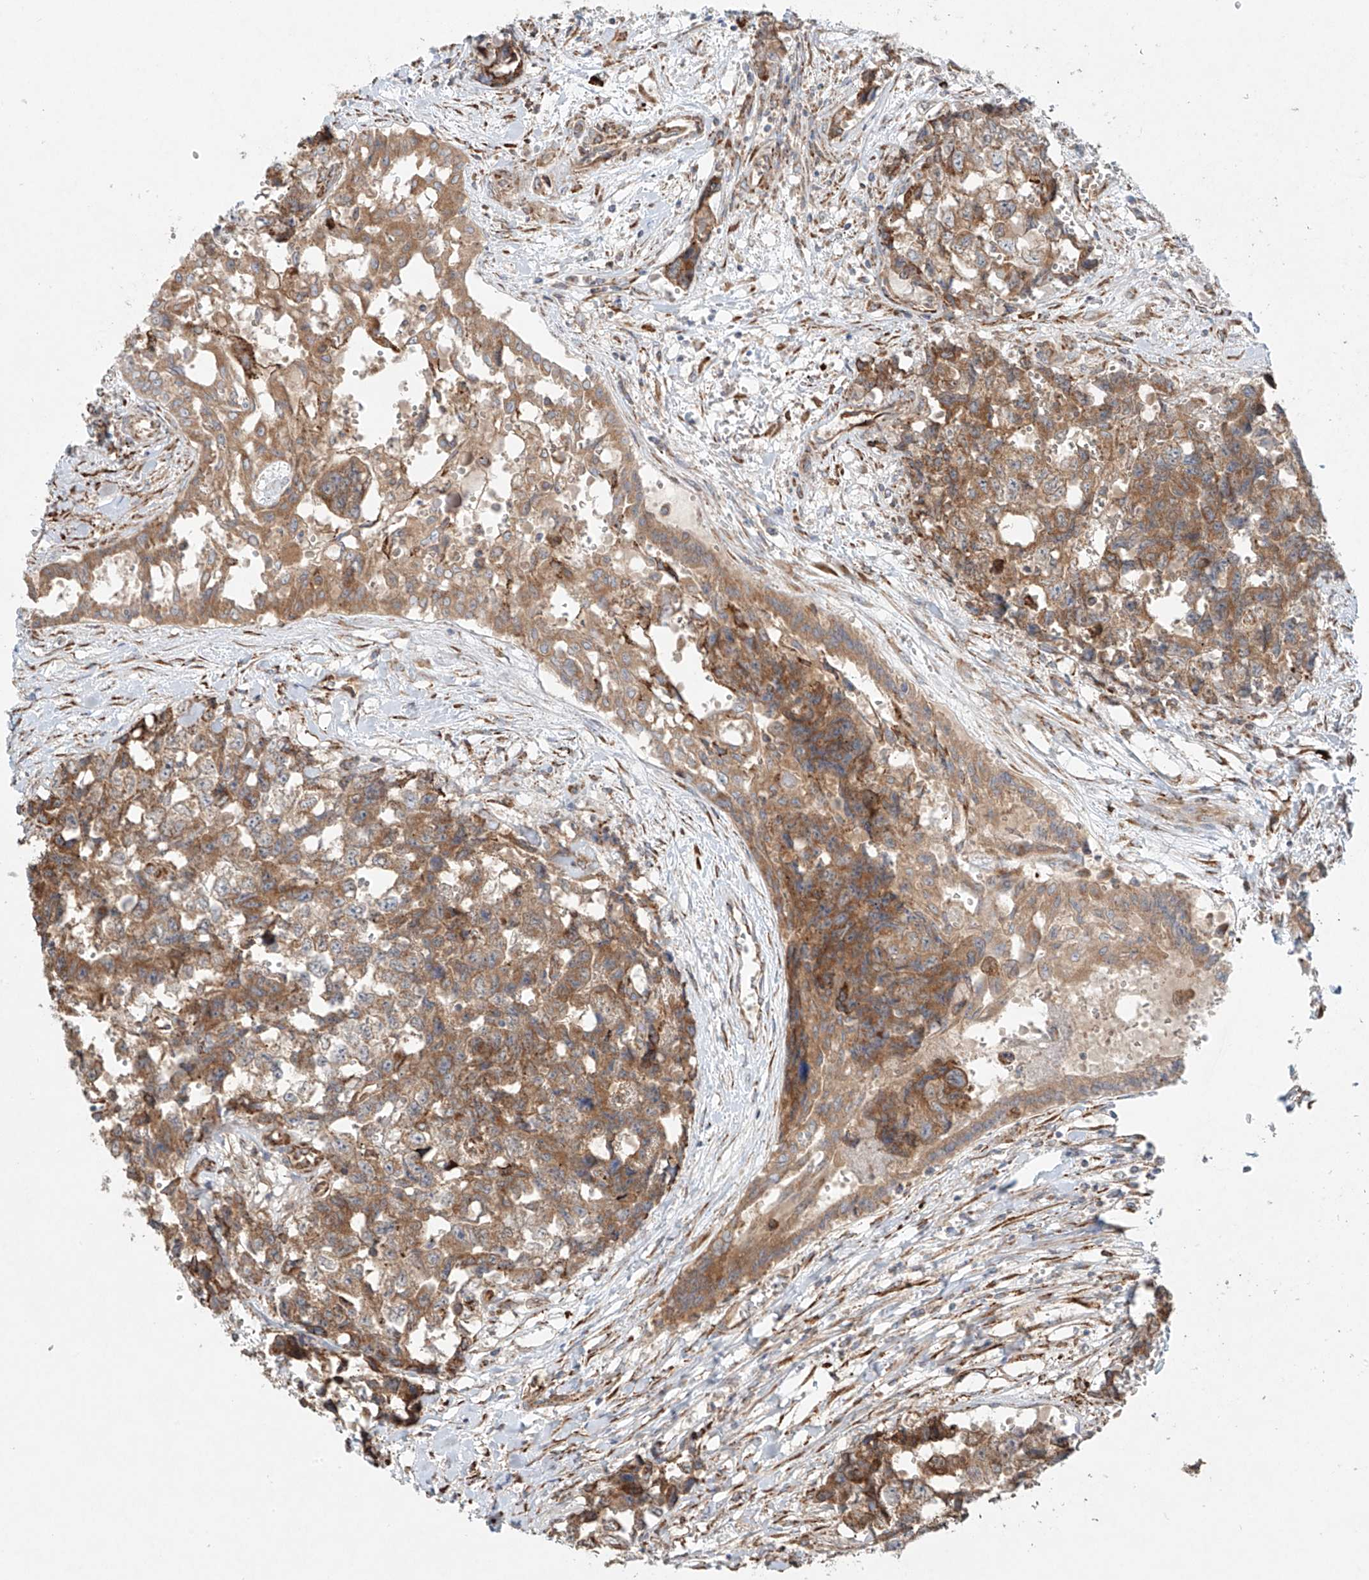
{"staining": {"intensity": "moderate", "quantity": ">75%", "location": "cytoplasmic/membranous"}, "tissue": "testis cancer", "cell_type": "Tumor cells", "image_type": "cancer", "snomed": [{"axis": "morphology", "description": "Carcinoma, Embryonal, NOS"}, {"axis": "topography", "description": "Testis"}], "caption": "Protein expression analysis of testis cancer (embryonal carcinoma) demonstrates moderate cytoplasmic/membranous staining in about >75% of tumor cells. (DAB (3,3'-diaminobenzidine) = brown stain, brightfield microscopy at high magnification).", "gene": "EIPR1", "patient": {"sex": "male", "age": 31}}